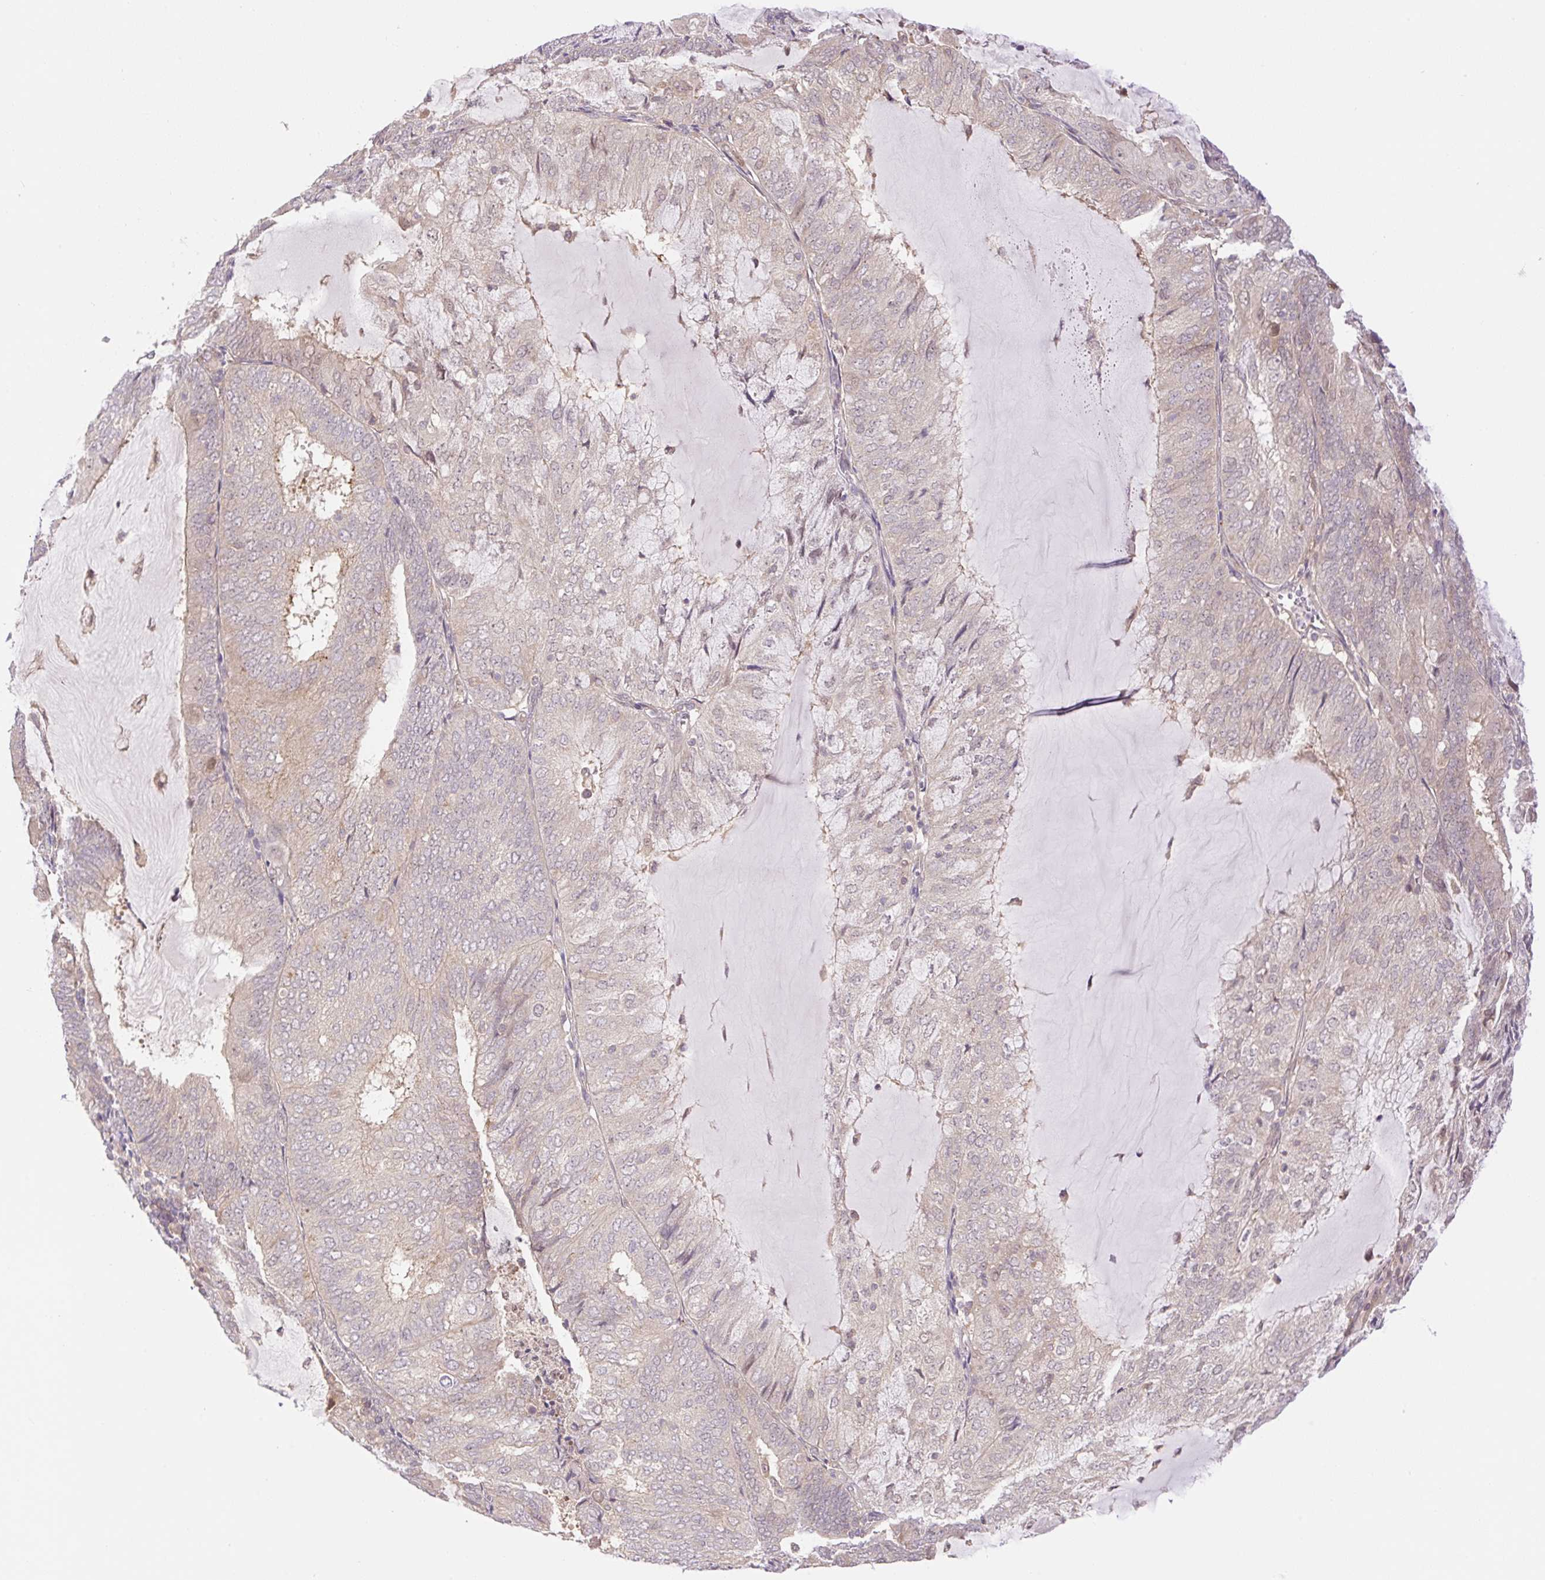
{"staining": {"intensity": "weak", "quantity": "<25%", "location": "cytoplasmic/membranous,nuclear"}, "tissue": "endometrial cancer", "cell_type": "Tumor cells", "image_type": "cancer", "snomed": [{"axis": "morphology", "description": "Adenocarcinoma, NOS"}, {"axis": "topography", "description": "Endometrium"}], "caption": "Endometrial adenocarcinoma was stained to show a protein in brown. There is no significant expression in tumor cells.", "gene": "VPS25", "patient": {"sex": "female", "age": 81}}